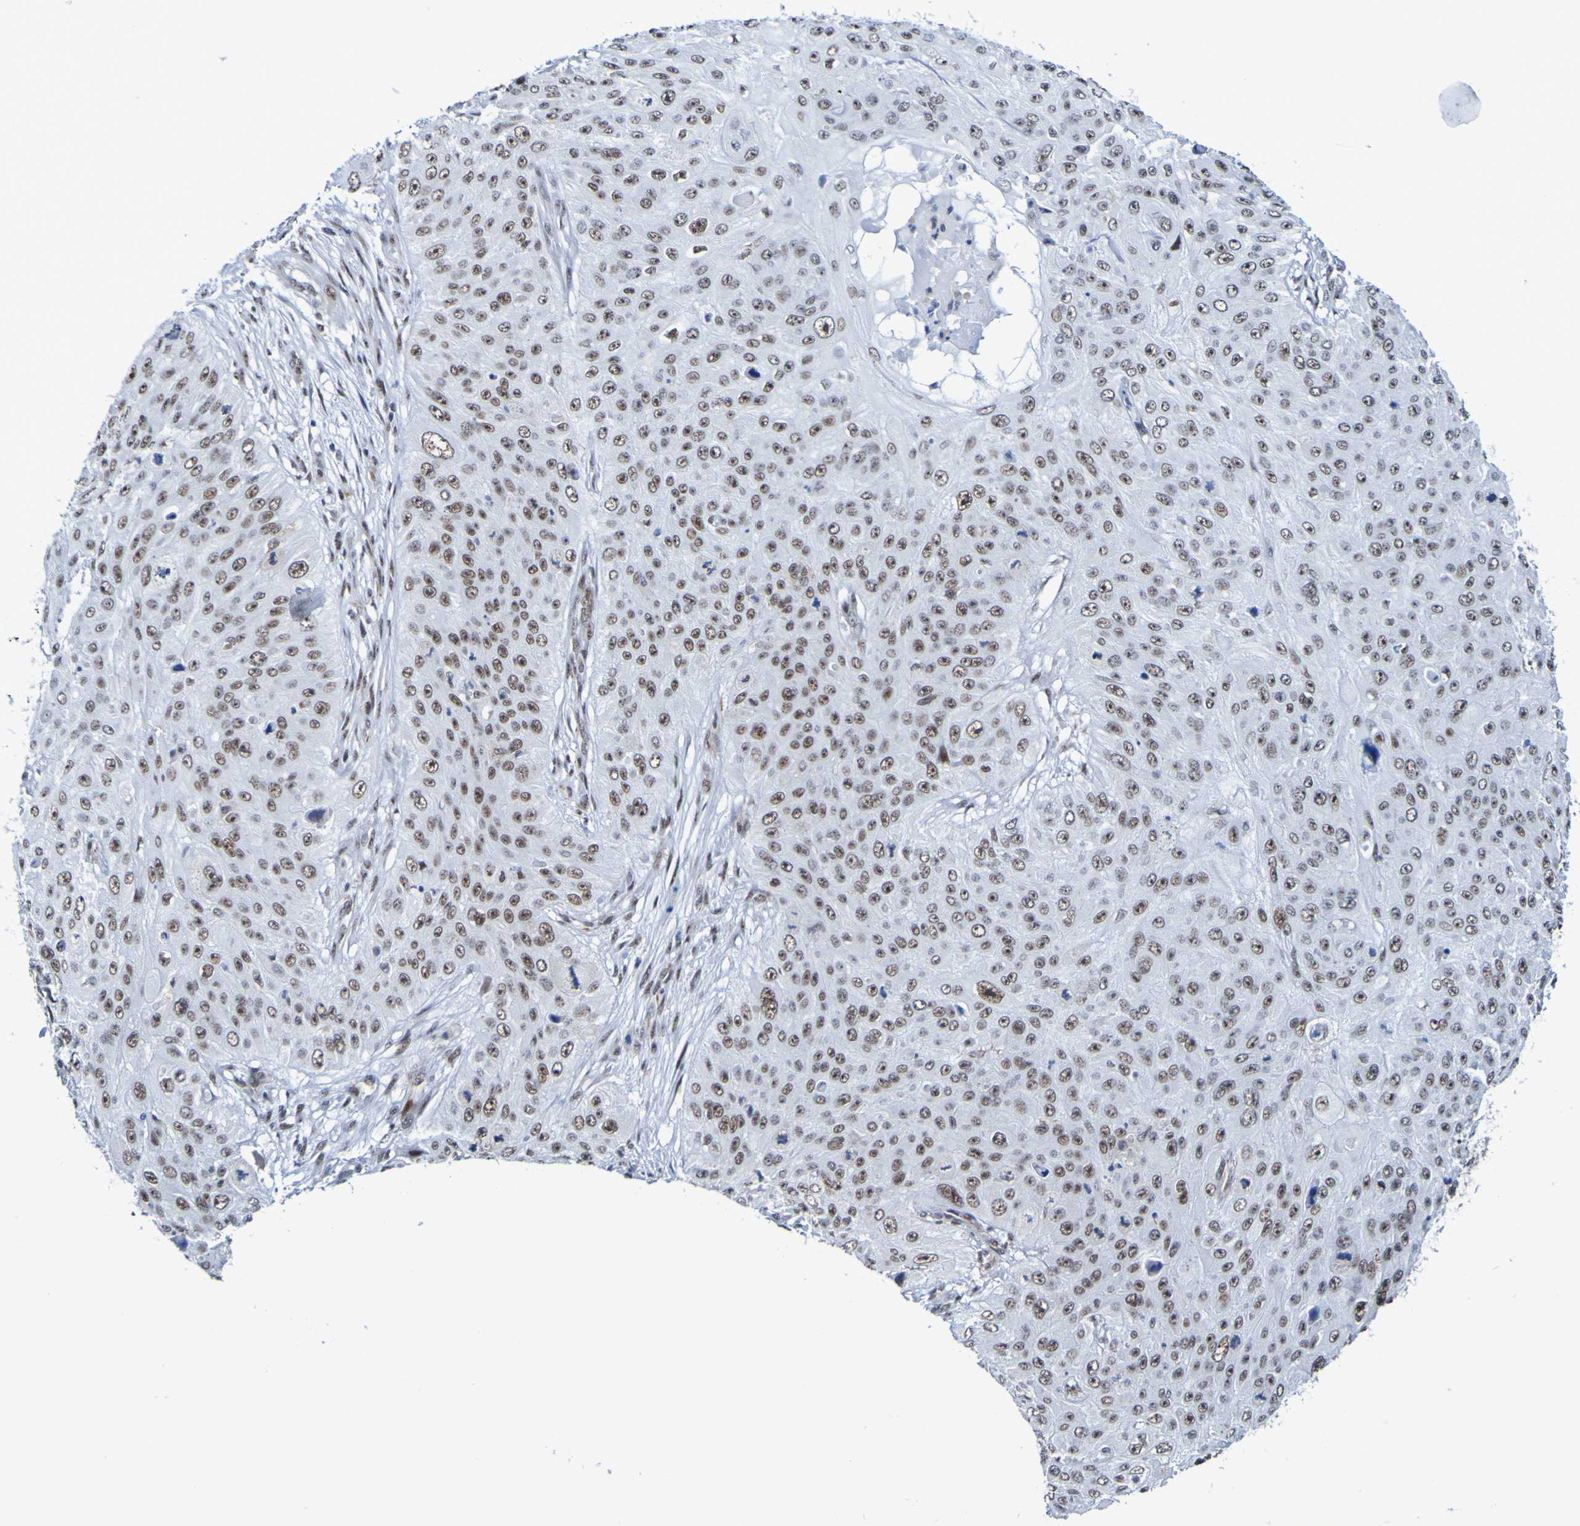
{"staining": {"intensity": "moderate", "quantity": ">75%", "location": "nuclear"}, "tissue": "skin cancer", "cell_type": "Tumor cells", "image_type": "cancer", "snomed": [{"axis": "morphology", "description": "Squamous cell carcinoma, NOS"}, {"axis": "topography", "description": "Skin"}], "caption": "DAB (3,3'-diaminobenzidine) immunohistochemical staining of skin cancer demonstrates moderate nuclear protein positivity in approximately >75% of tumor cells.", "gene": "CDC5L", "patient": {"sex": "female", "age": 80}}